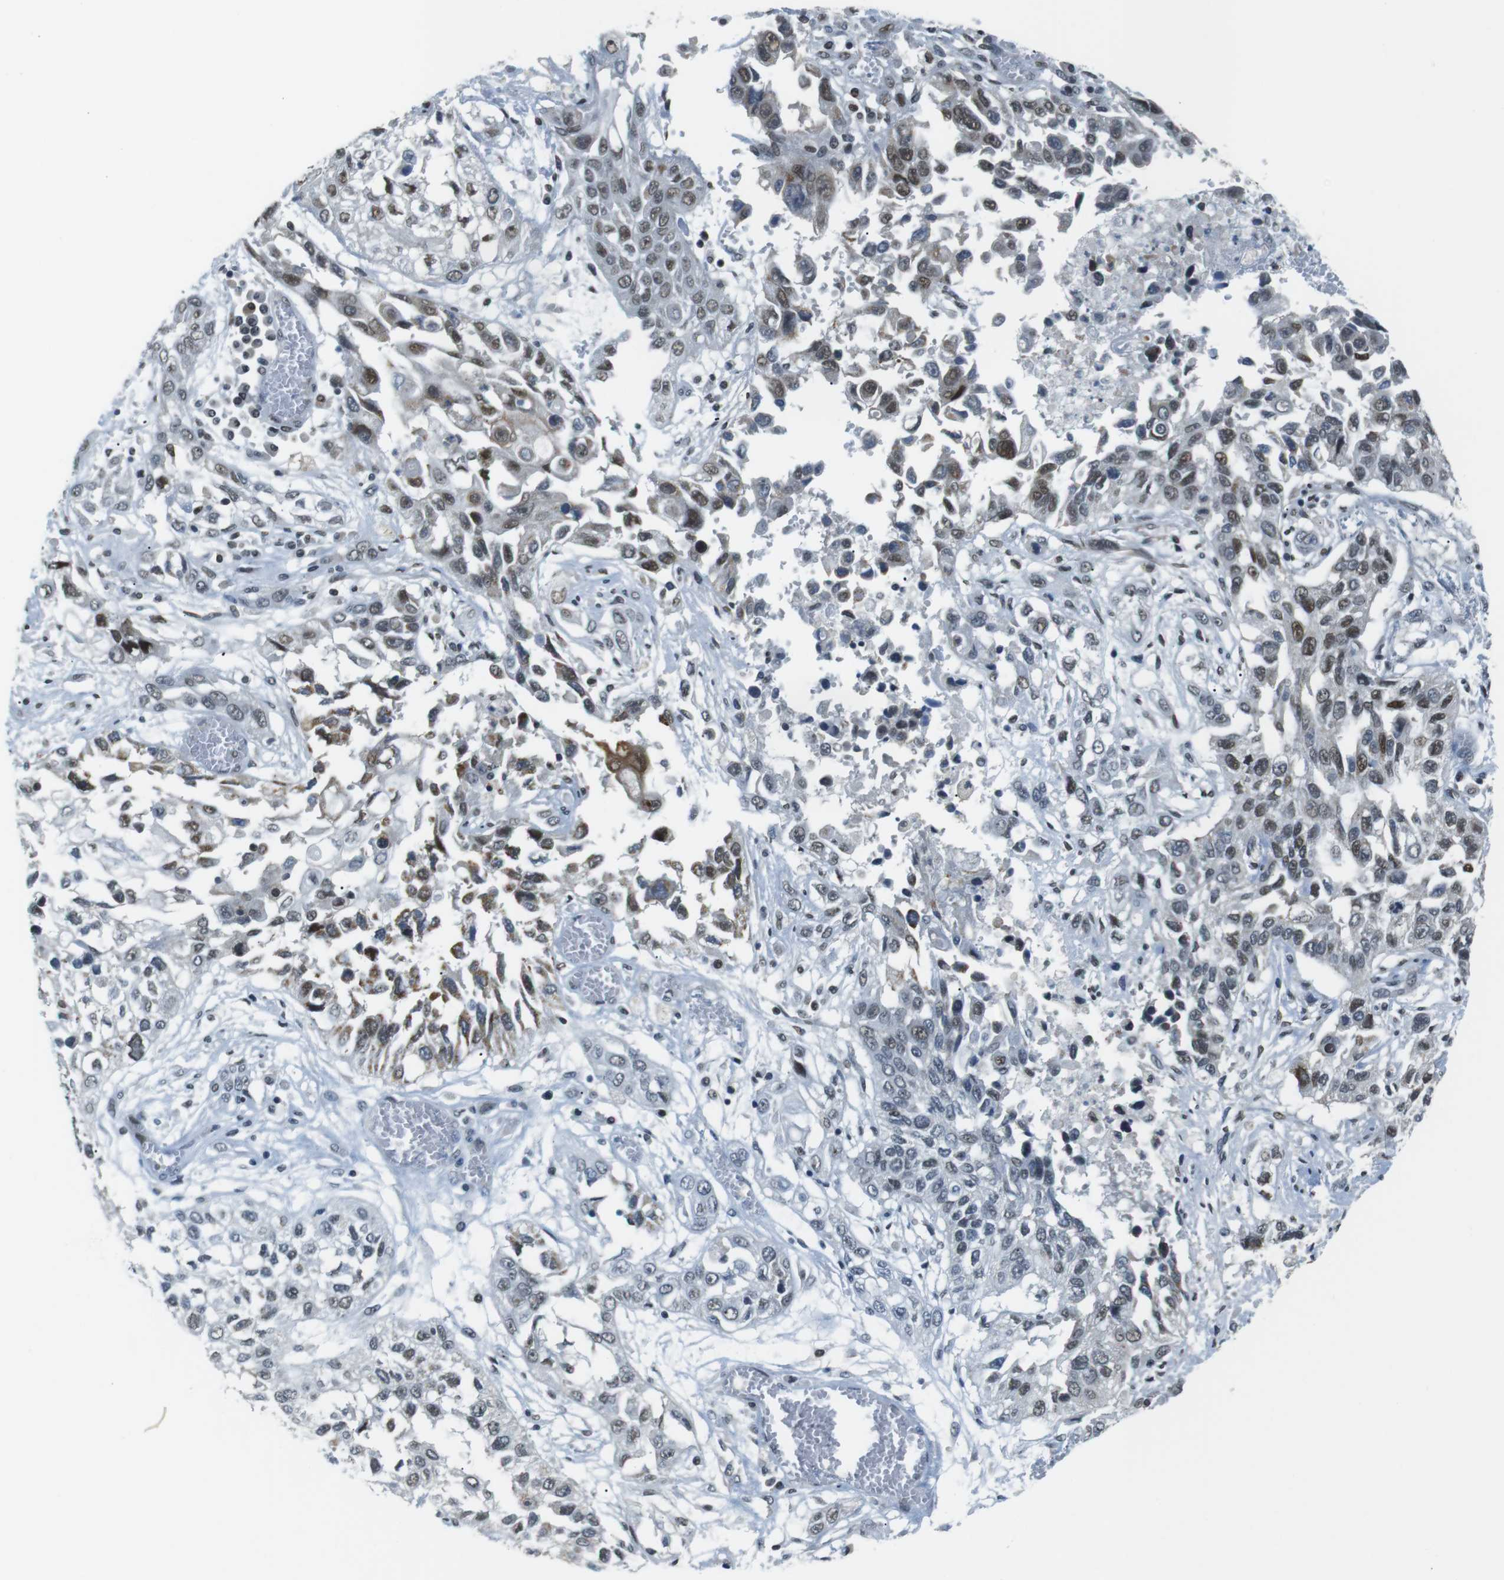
{"staining": {"intensity": "moderate", "quantity": "<25%", "location": "cytoplasmic/membranous,nuclear"}, "tissue": "lung cancer", "cell_type": "Tumor cells", "image_type": "cancer", "snomed": [{"axis": "morphology", "description": "Squamous cell carcinoma, NOS"}, {"axis": "topography", "description": "Lung"}], "caption": "Brown immunohistochemical staining in lung squamous cell carcinoma exhibits moderate cytoplasmic/membranous and nuclear expression in about <25% of tumor cells. The protein of interest is stained brown, and the nuclei are stained in blue (DAB IHC with brightfield microscopy, high magnification).", "gene": "USP7", "patient": {"sex": "male", "age": 71}}